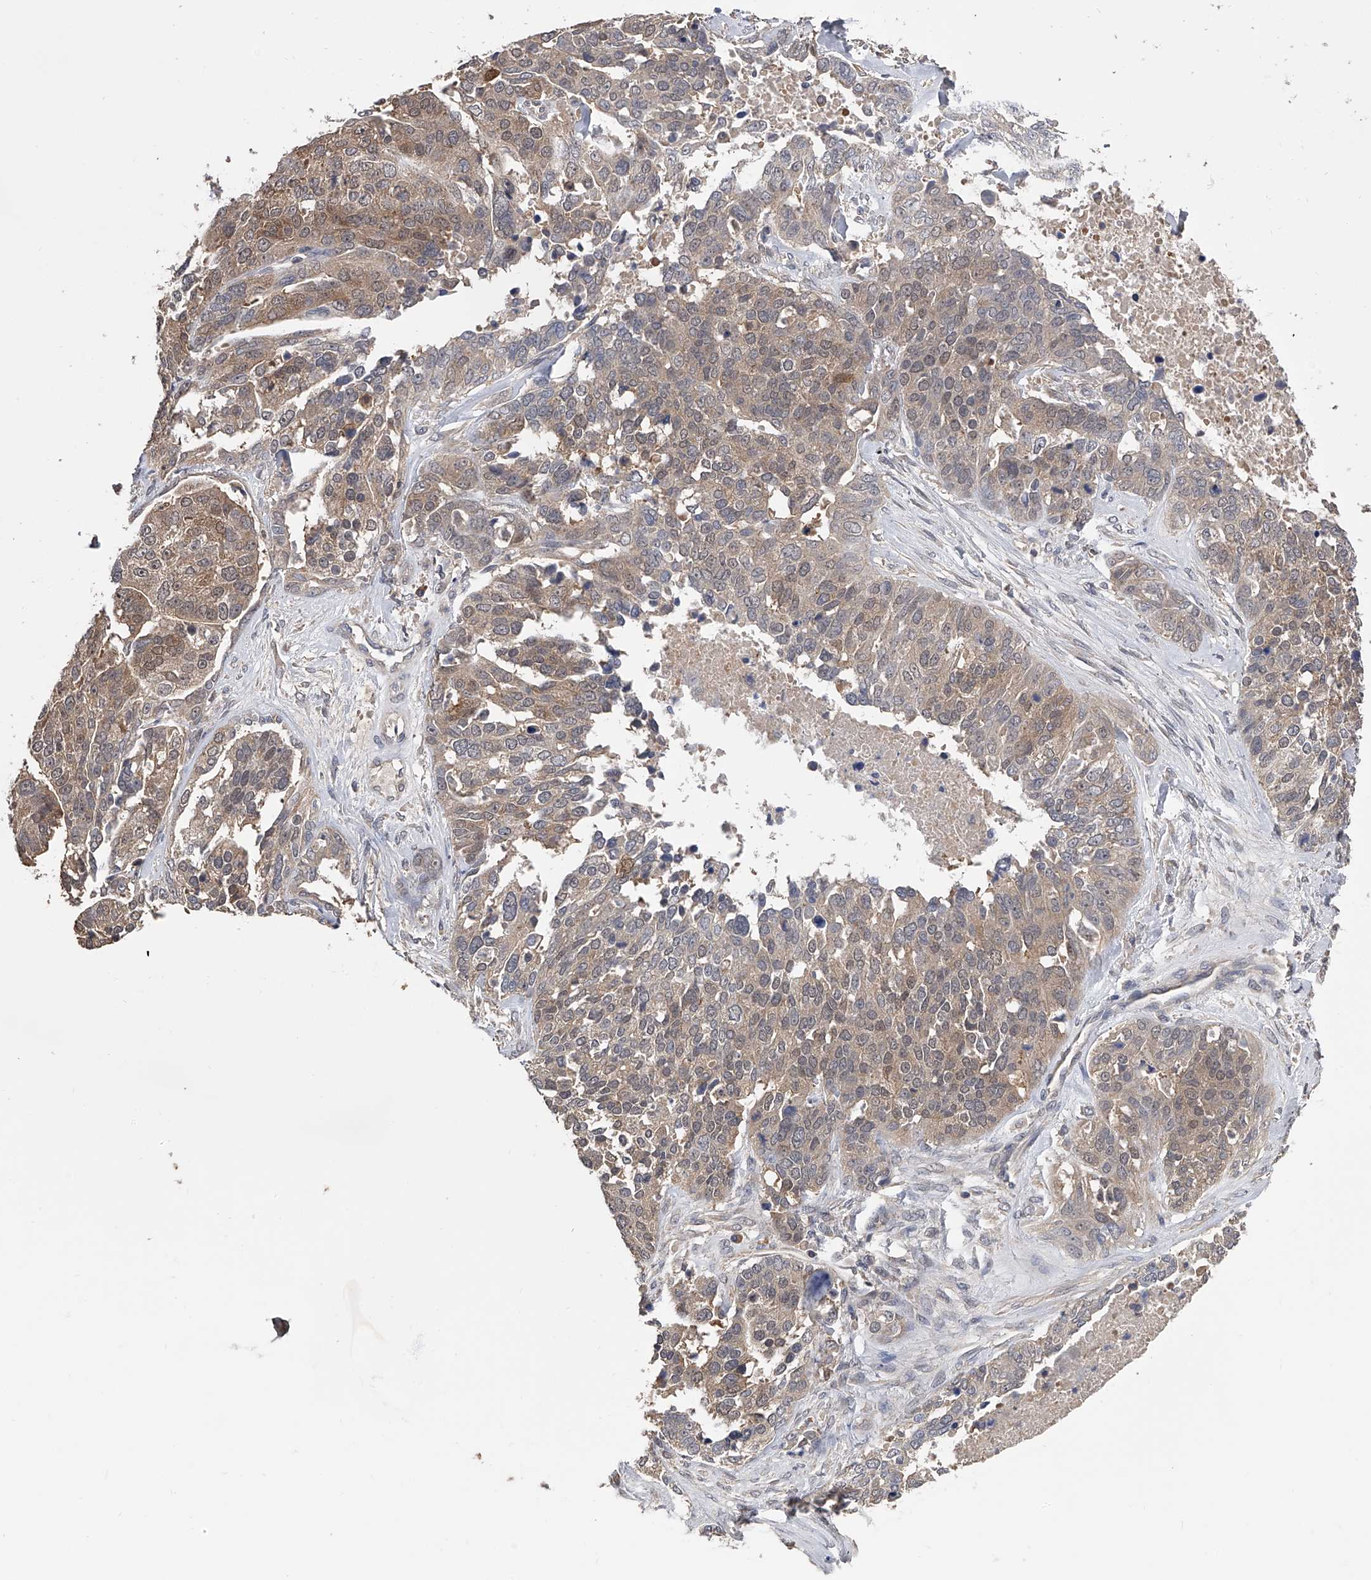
{"staining": {"intensity": "weak", "quantity": ">75%", "location": "cytoplasmic/membranous,nuclear"}, "tissue": "ovarian cancer", "cell_type": "Tumor cells", "image_type": "cancer", "snomed": [{"axis": "morphology", "description": "Cystadenocarcinoma, serous, NOS"}, {"axis": "topography", "description": "Ovary"}], "caption": "High-power microscopy captured an immunohistochemistry histopathology image of ovarian cancer, revealing weak cytoplasmic/membranous and nuclear positivity in about >75% of tumor cells.", "gene": "CFAP298", "patient": {"sex": "female", "age": 44}}